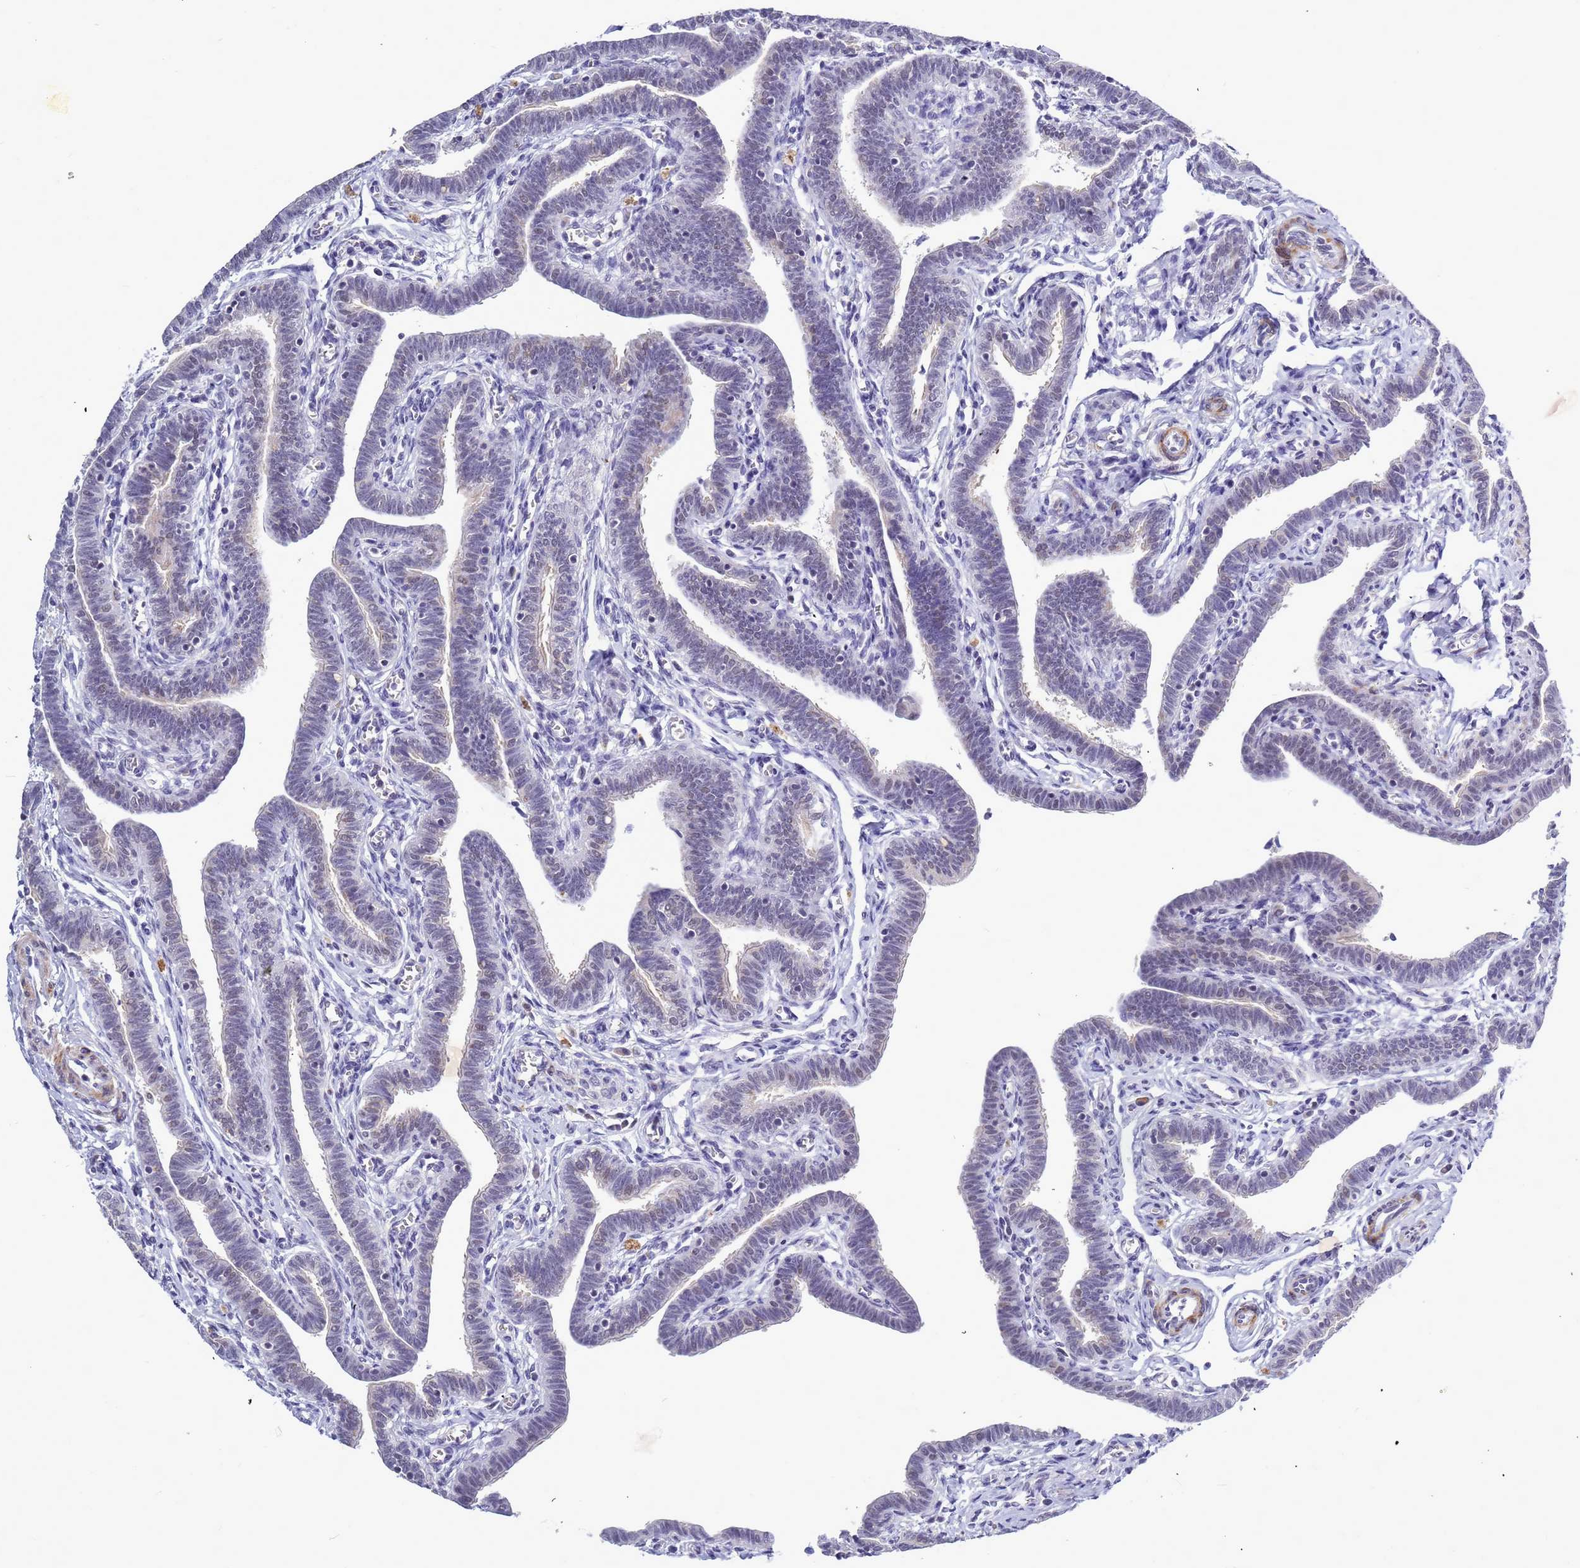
{"staining": {"intensity": "moderate", "quantity": "<25%", "location": "cytoplasmic/membranous"}, "tissue": "fallopian tube", "cell_type": "Glandular cells", "image_type": "normal", "snomed": [{"axis": "morphology", "description": "Normal tissue, NOS"}, {"axis": "topography", "description": "Fallopian tube"}], "caption": "High-magnification brightfield microscopy of normal fallopian tube stained with DAB (3,3'-diaminobenzidine) (brown) and counterstained with hematoxylin (blue). glandular cells exhibit moderate cytoplasmic/membranous expression is identified in about<25% of cells.", "gene": "CXorf65", "patient": {"sex": "female", "age": 36}}